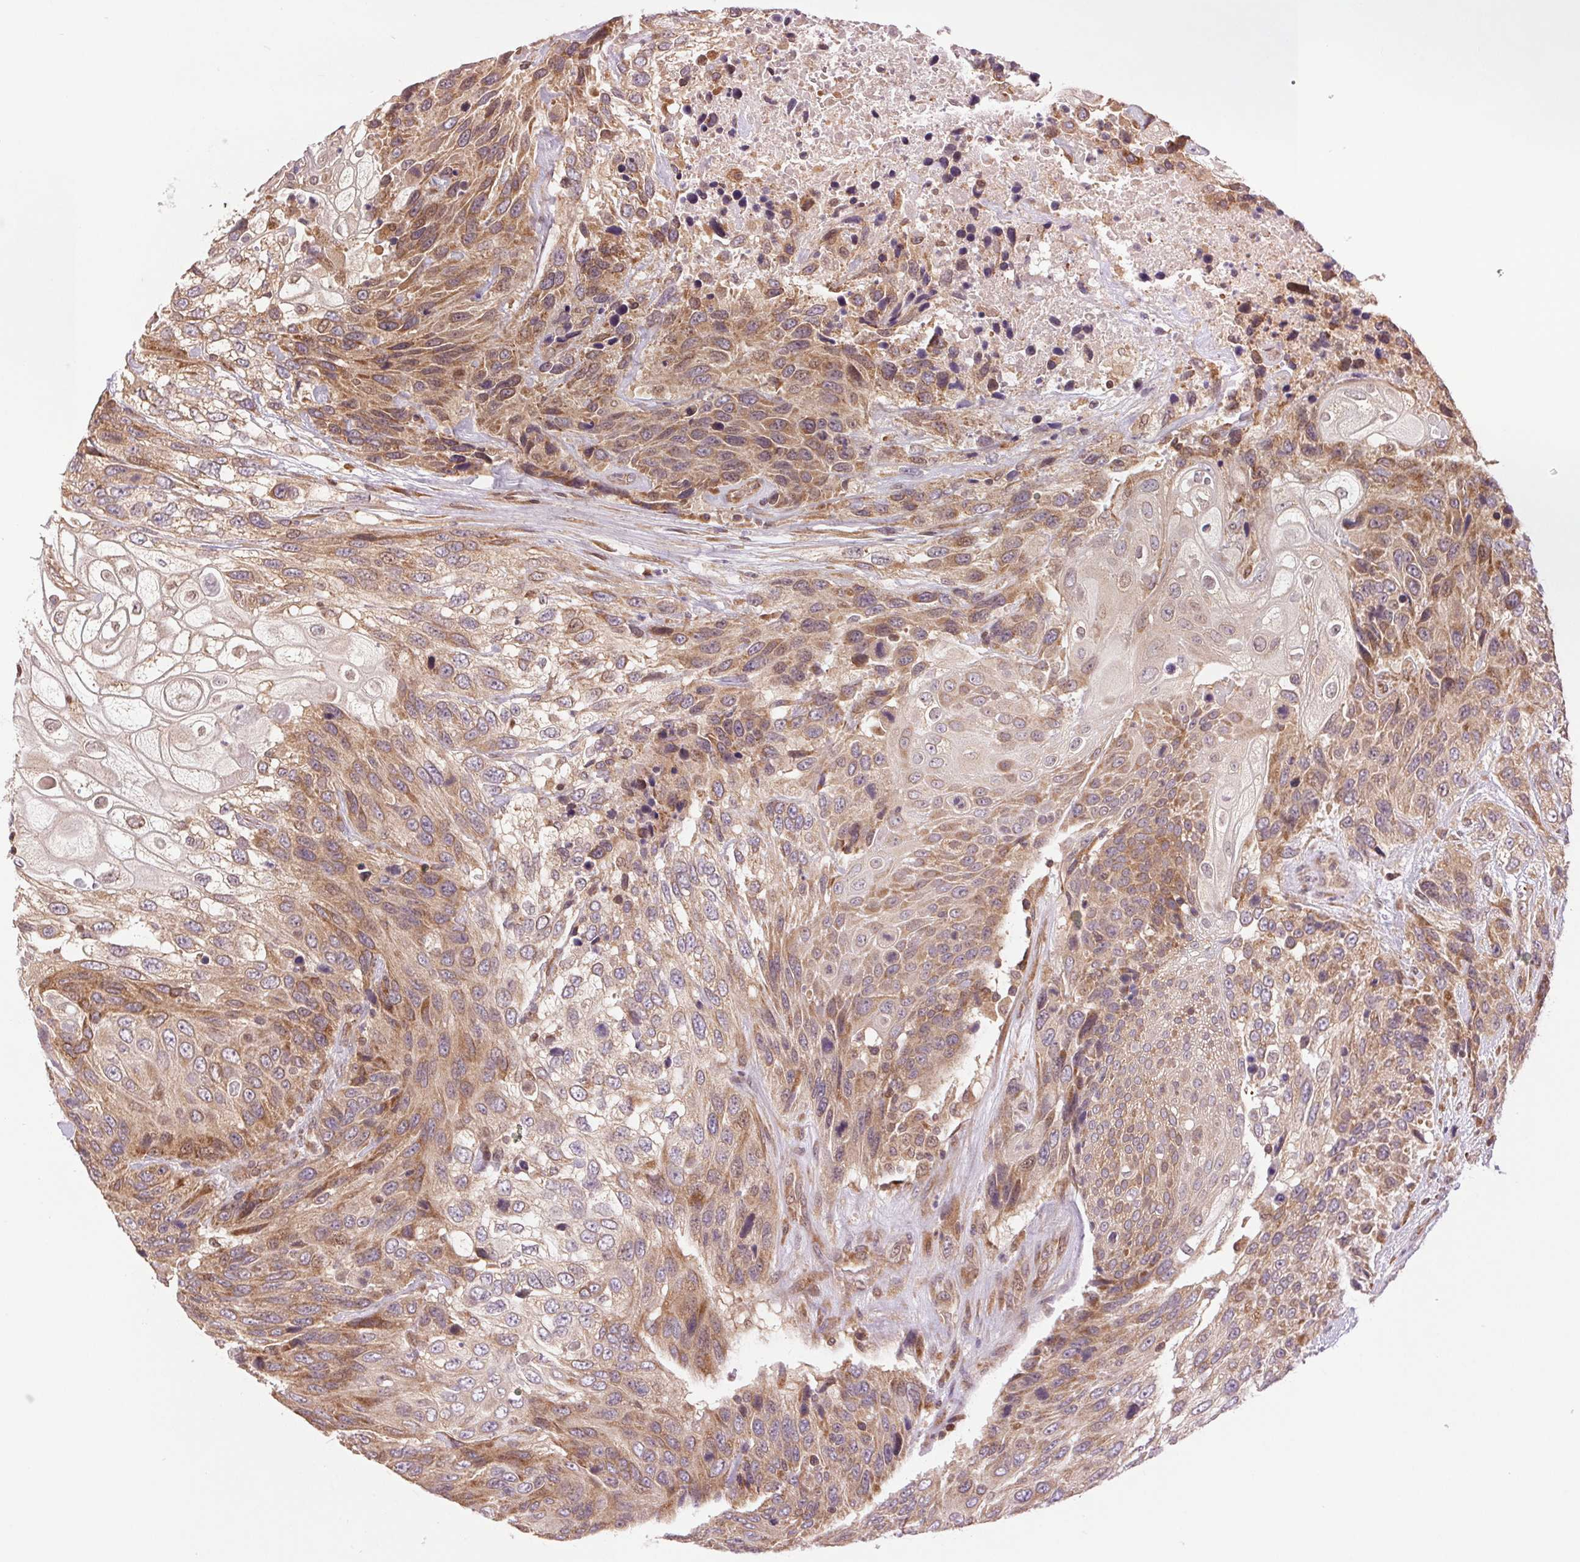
{"staining": {"intensity": "weak", "quantity": ">75%", "location": "cytoplasmic/membranous"}, "tissue": "urothelial cancer", "cell_type": "Tumor cells", "image_type": "cancer", "snomed": [{"axis": "morphology", "description": "Urothelial carcinoma, High grade"}, {"axis": "topography", "description": "Urinary bladder"}], "caption": "Weak cytoplasmic/membranous positivity for a protein is appreciated in approximately >75% of tumor cells of high-grade urothelial carcinoma using immunohistochemistry (IHC).", "gene": "BTF3L4", "patient": {"sex": "female", "age": 70}}